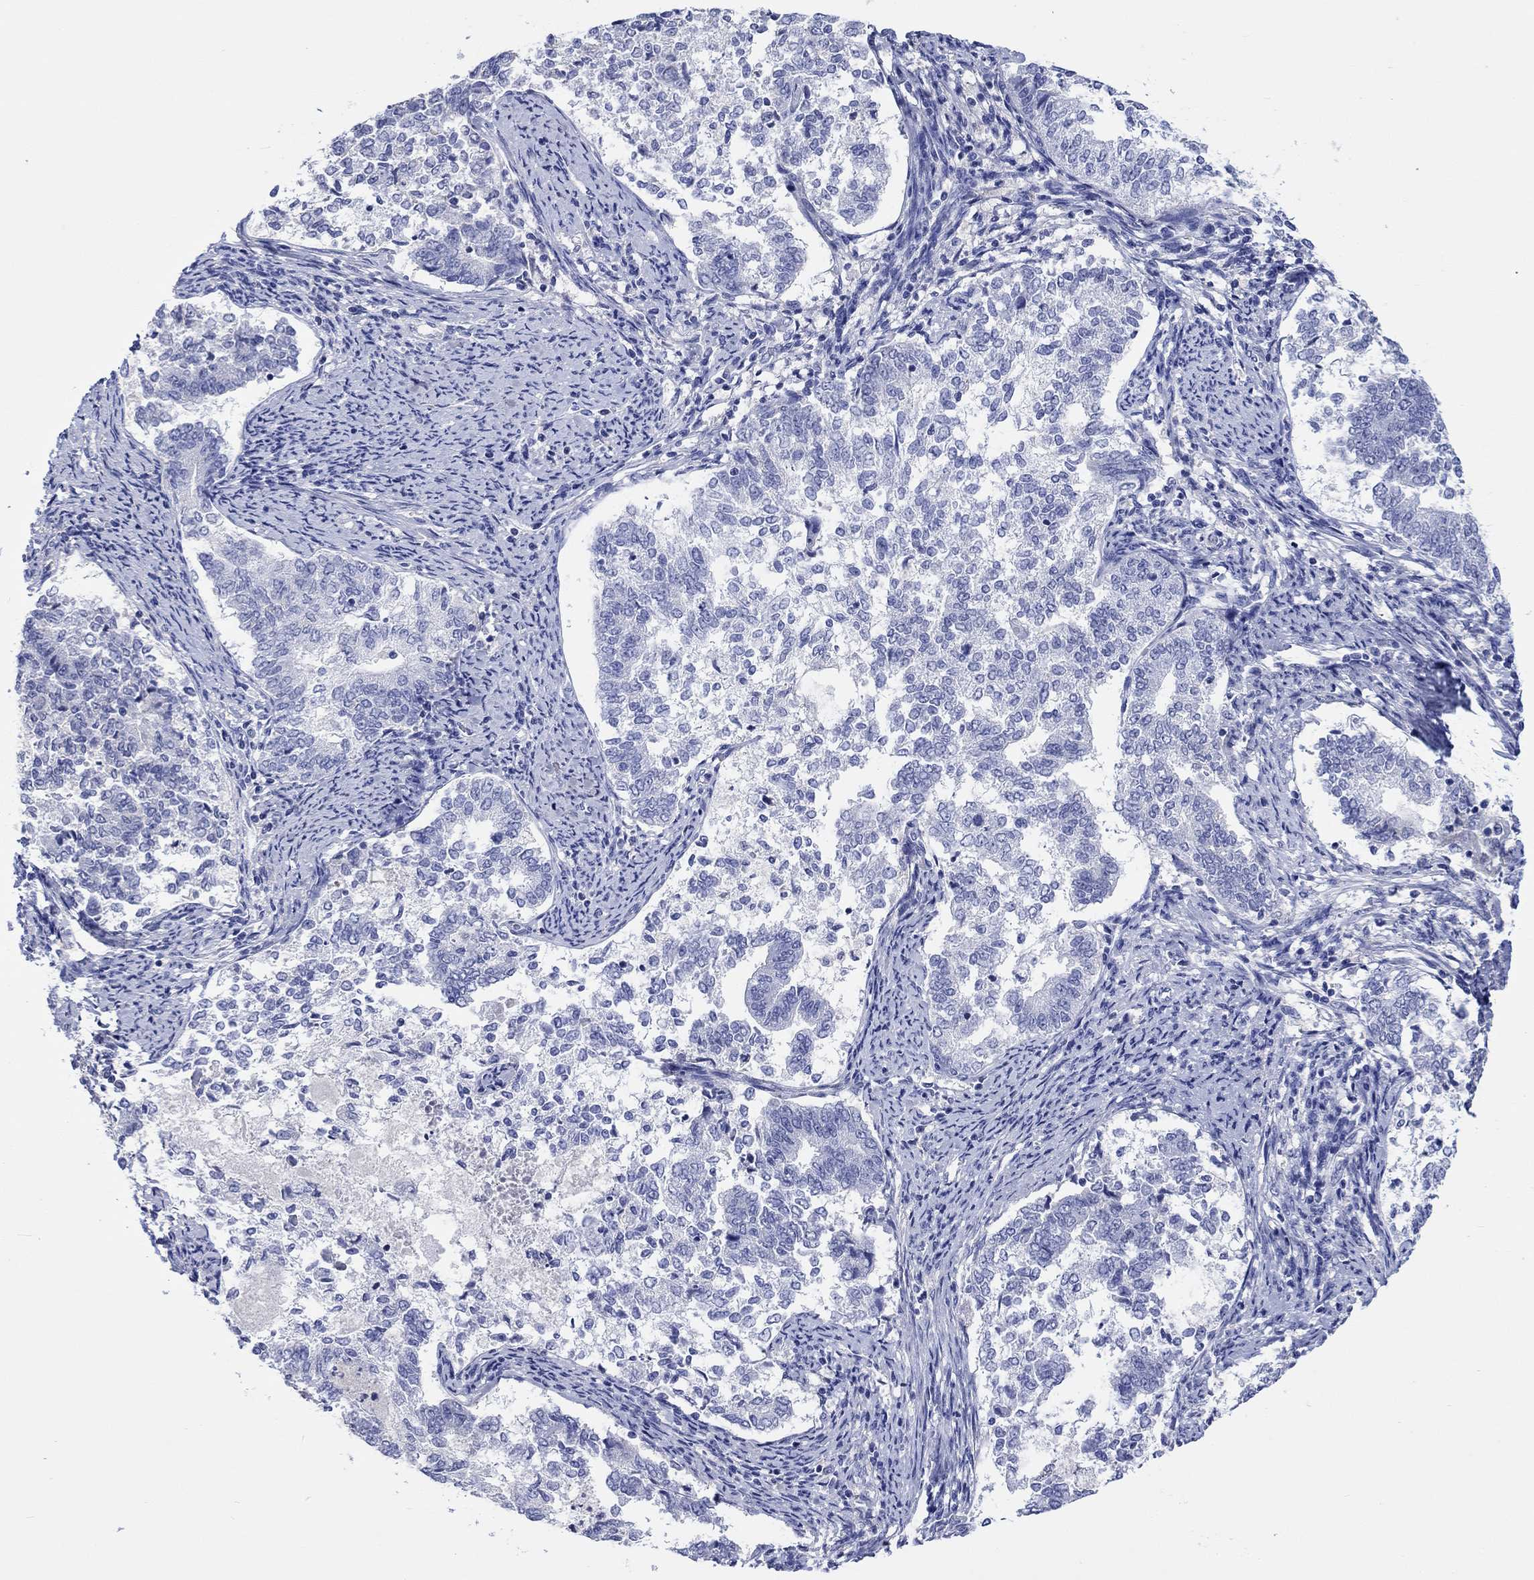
{"staining": {"intensity": "negative", "quantity": "none", "location": "none"}, "tissue": "endometrial cancer", "cell_type": "Tumor cells", "image_type": "cancer", "snomed": [{"axis": "morphology", "description": "Adenocarcinoma, NOS"}, {"axis": "topography", "description": "Endometrium"}], "caption": "This is a photomicrograph of immunohistochemistry (IHC) staining of endometrial cancer (adenocarcinoma), which shows no staining in tumor cells.", "gene": "TOMM20L", "patient": {"sex": "female", "age": 65}}